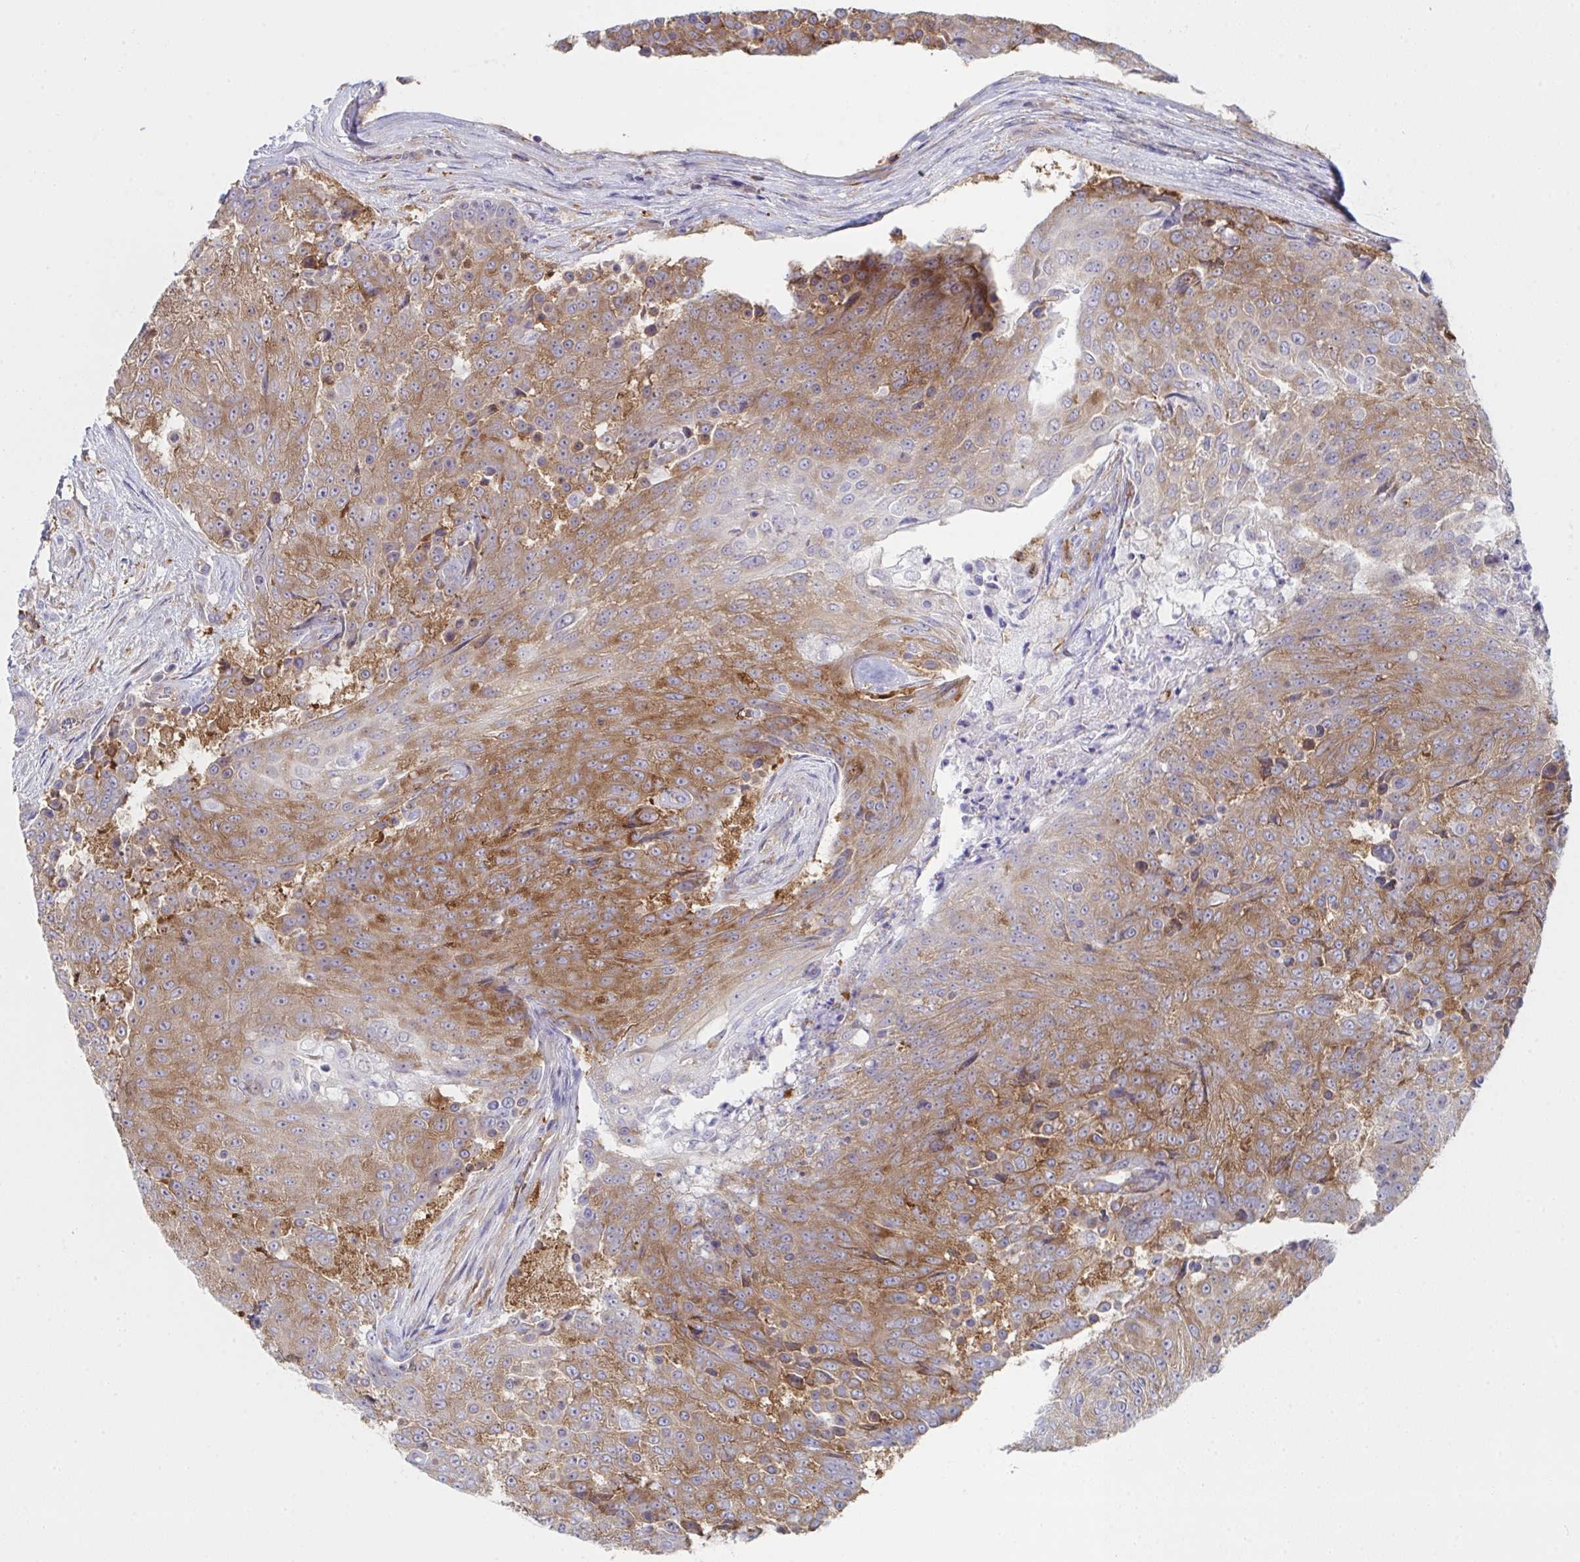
{"staining": {"intensity": "moderate", "quantity": ">75%", "location": "cytoplasmic/membranous"}, "tissue": "urothelial cancer", "cell_type": "Tumor cells", "image_type": "cancer", "snomed": [{"axis": "morphology", "description": "Urothelial carcinoma, High grade"}, {"axis": "topography", "description": "Urinary bladder"}], "caption": "There is medium levels of moderate cytoplasmic/membranous expression in tumor cells of urothelial cancer, as demonstrated by immunohistochemical staining (brown color).", "gene": "WNK1", "patient": {"sex": "female", "age": 63}}